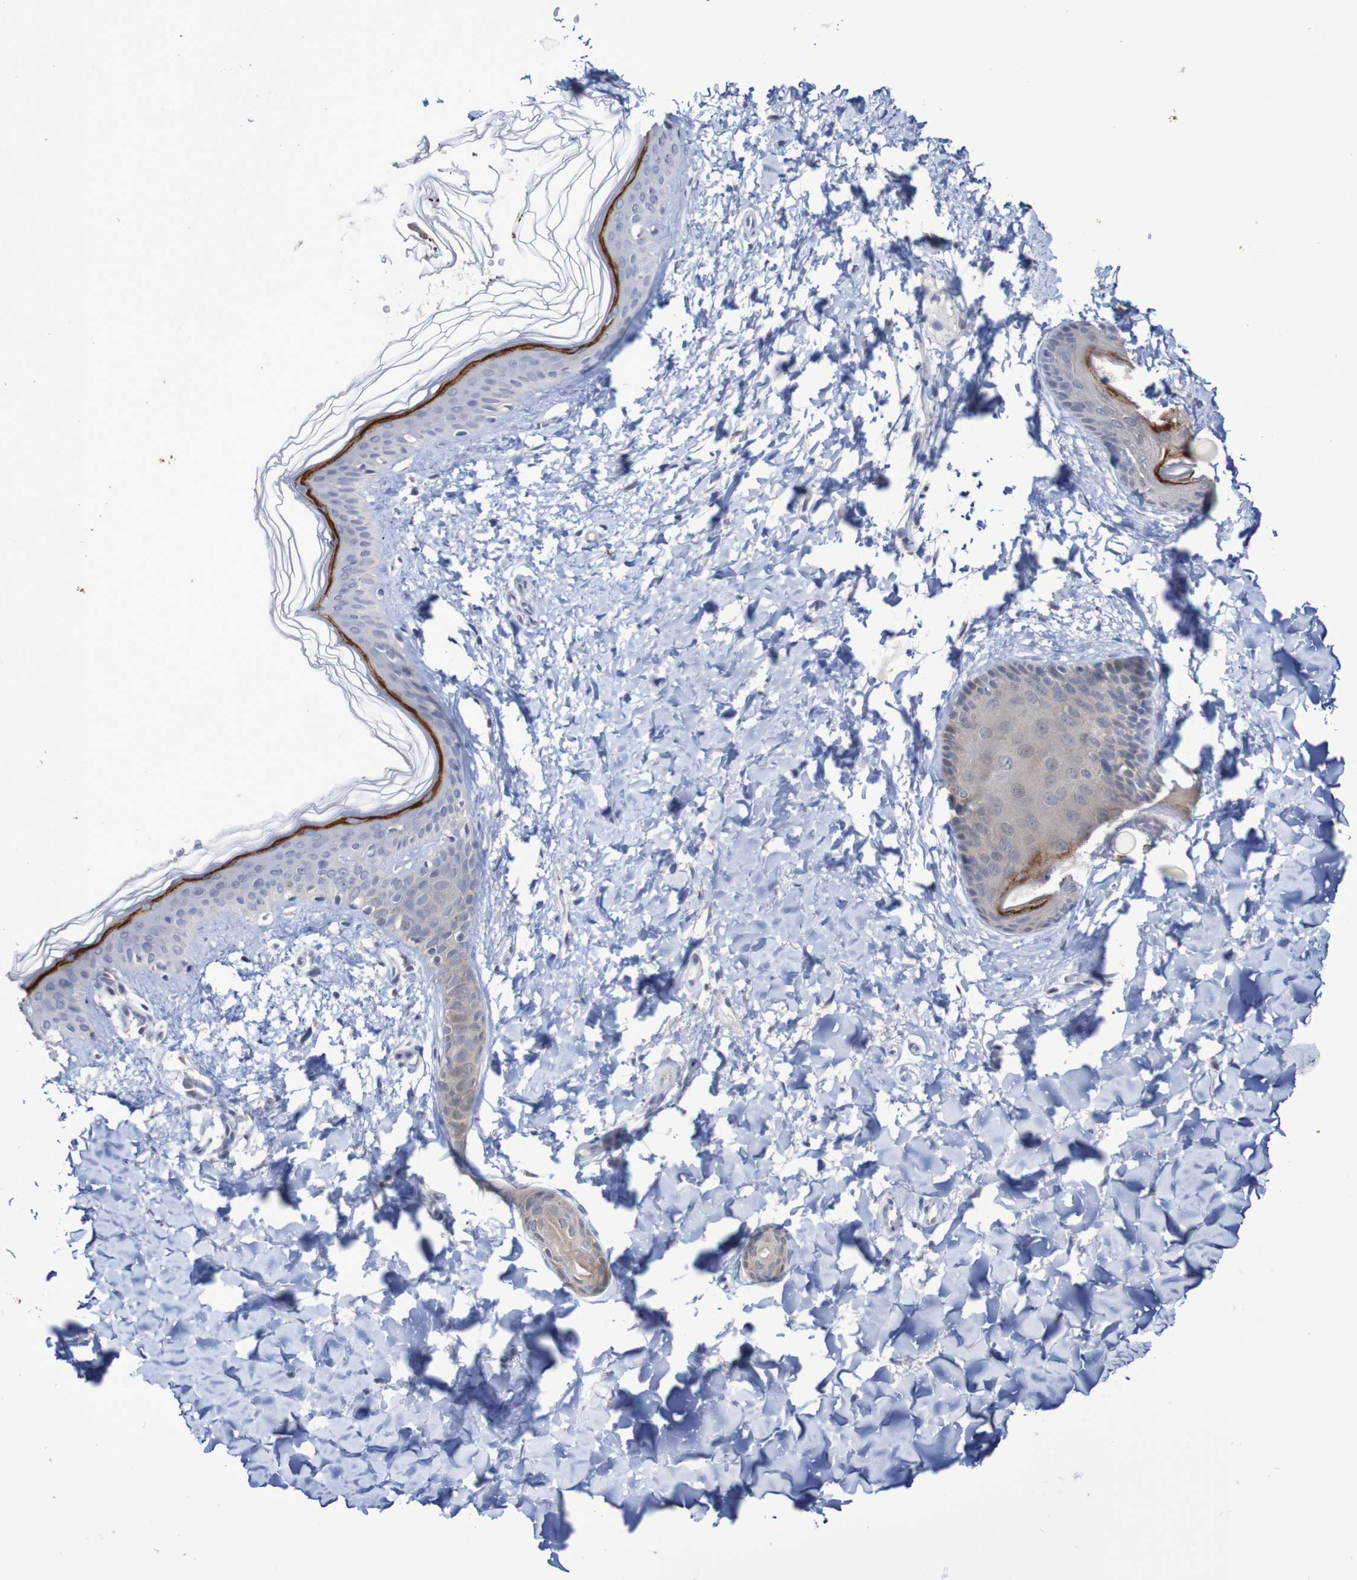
{"staining": {"intensity": "negative", "quantity": "none", "location": "none"}, "tissue": "skin", "cell_type": "Fibroblasts", "image_type": "normal", "snomed": [{"axis": "morphology", "description": "Normal tissue, NOS"}, {"axis": "topography", "description": "Skin"}], "caption": "Immunohistochemistry of benign skin reveals no positivity in fibroblasts.", "gene": "C3orf18", "patient": {"sex": "female", "age": 41}}